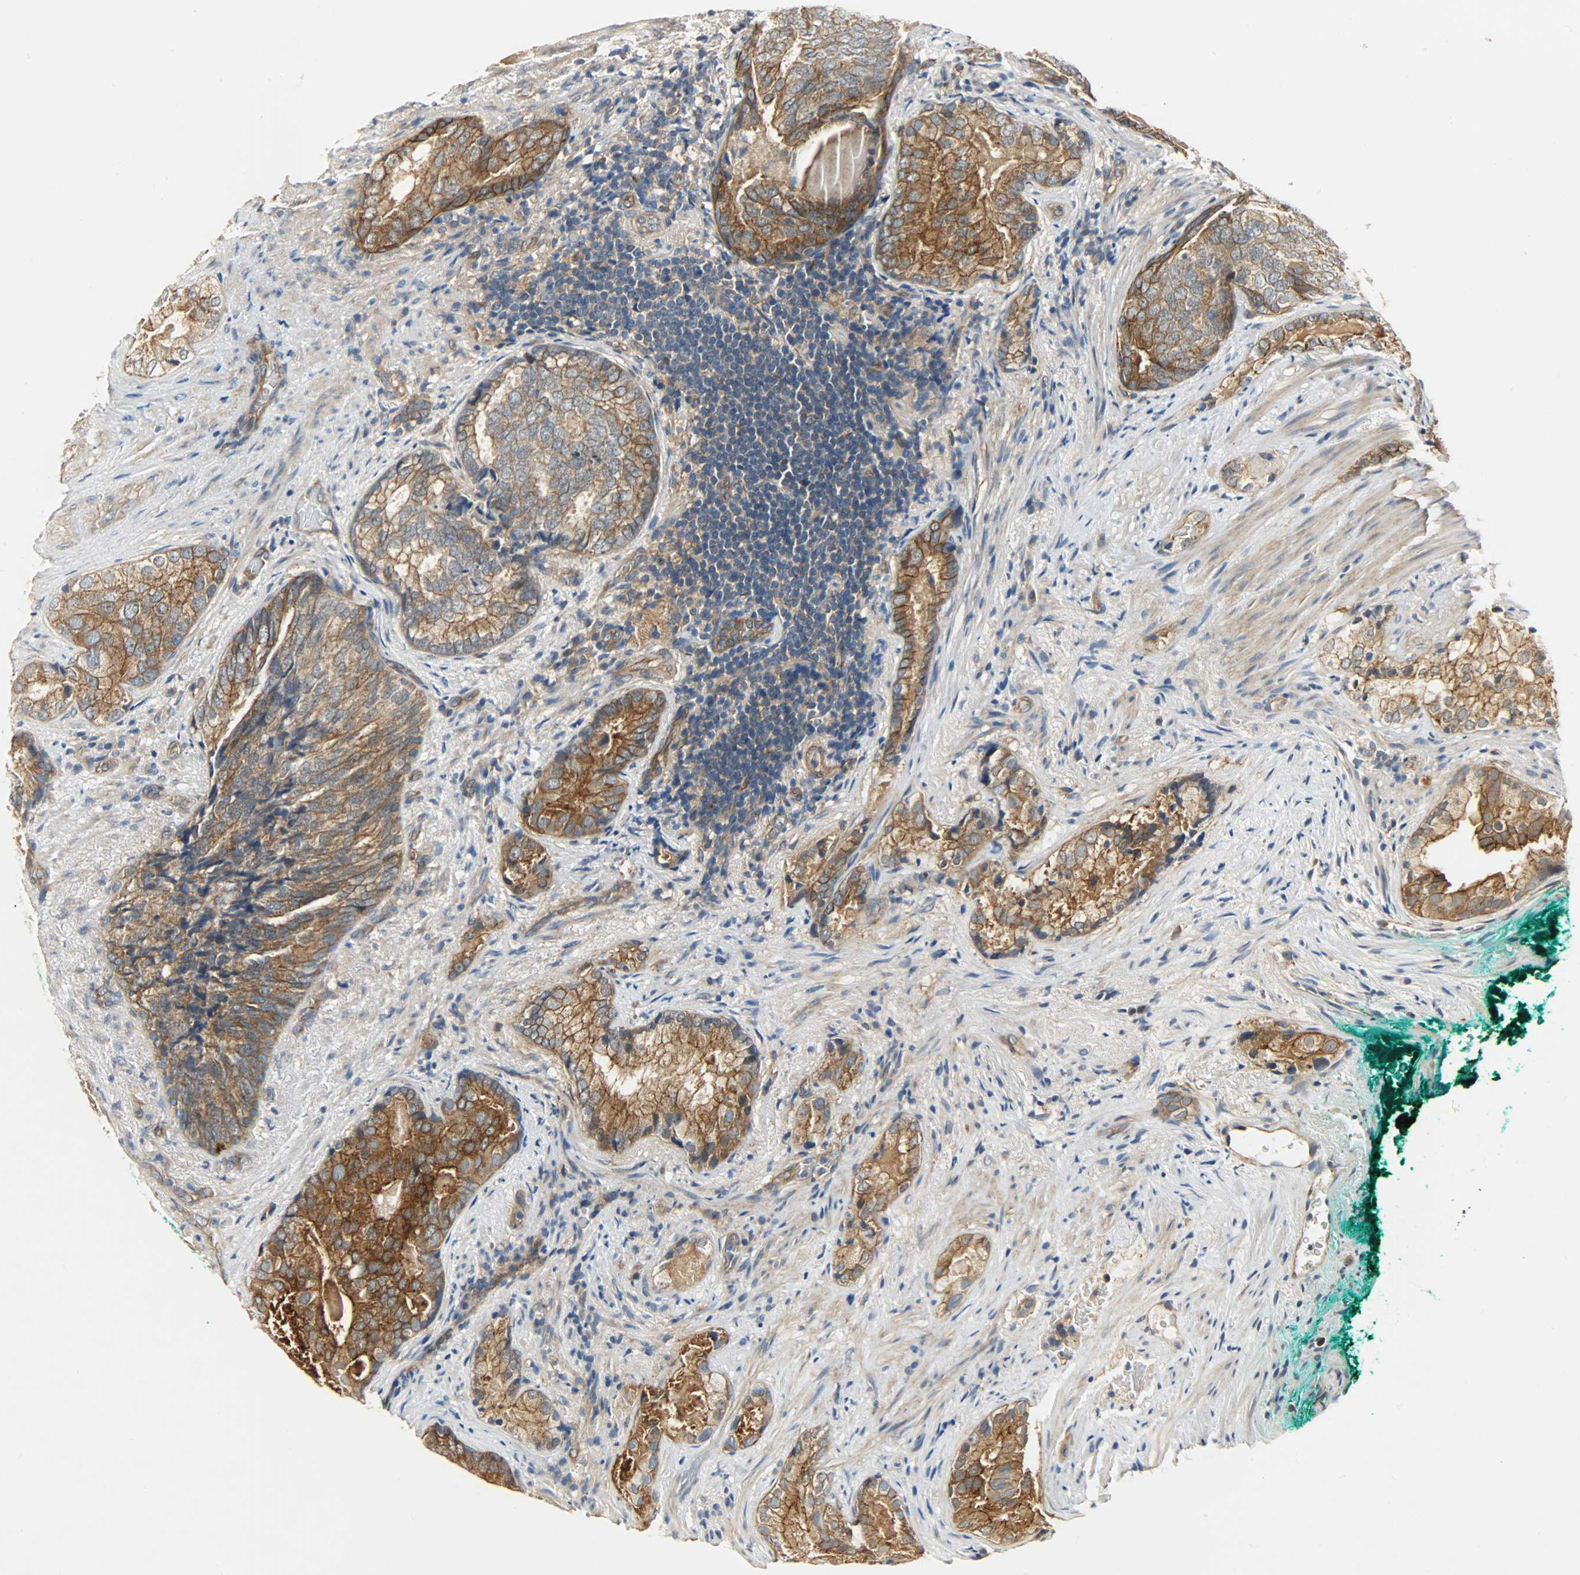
{"staining": {"intensity": "moderate", "quantity": ">75%", "location": "cytoplasmic/membranous"}, "tissue": "prostate cancer", "cell_type": "Tumor cells", "image_type": "cancer", "snomed": [{"axis": "morphology", "description": "Adenocarcinoma, High grade"}, {"axis": "topography", "description": "Prostate"}], "caption": "Immunohistochemical staining of prostate high-grade adenocarcinoma demonstrates moderate cytoplasmic/membranous protein staining in about >75% of tumor cells. The protein is stained brown, and the nuclei are stained in blue (DAB (3,3'-diaminobenzidine) IHC with brightfield microscopy, high magnification).", "gene": "KIAA1217", "patient": {"sex": "male", "age": 66}}